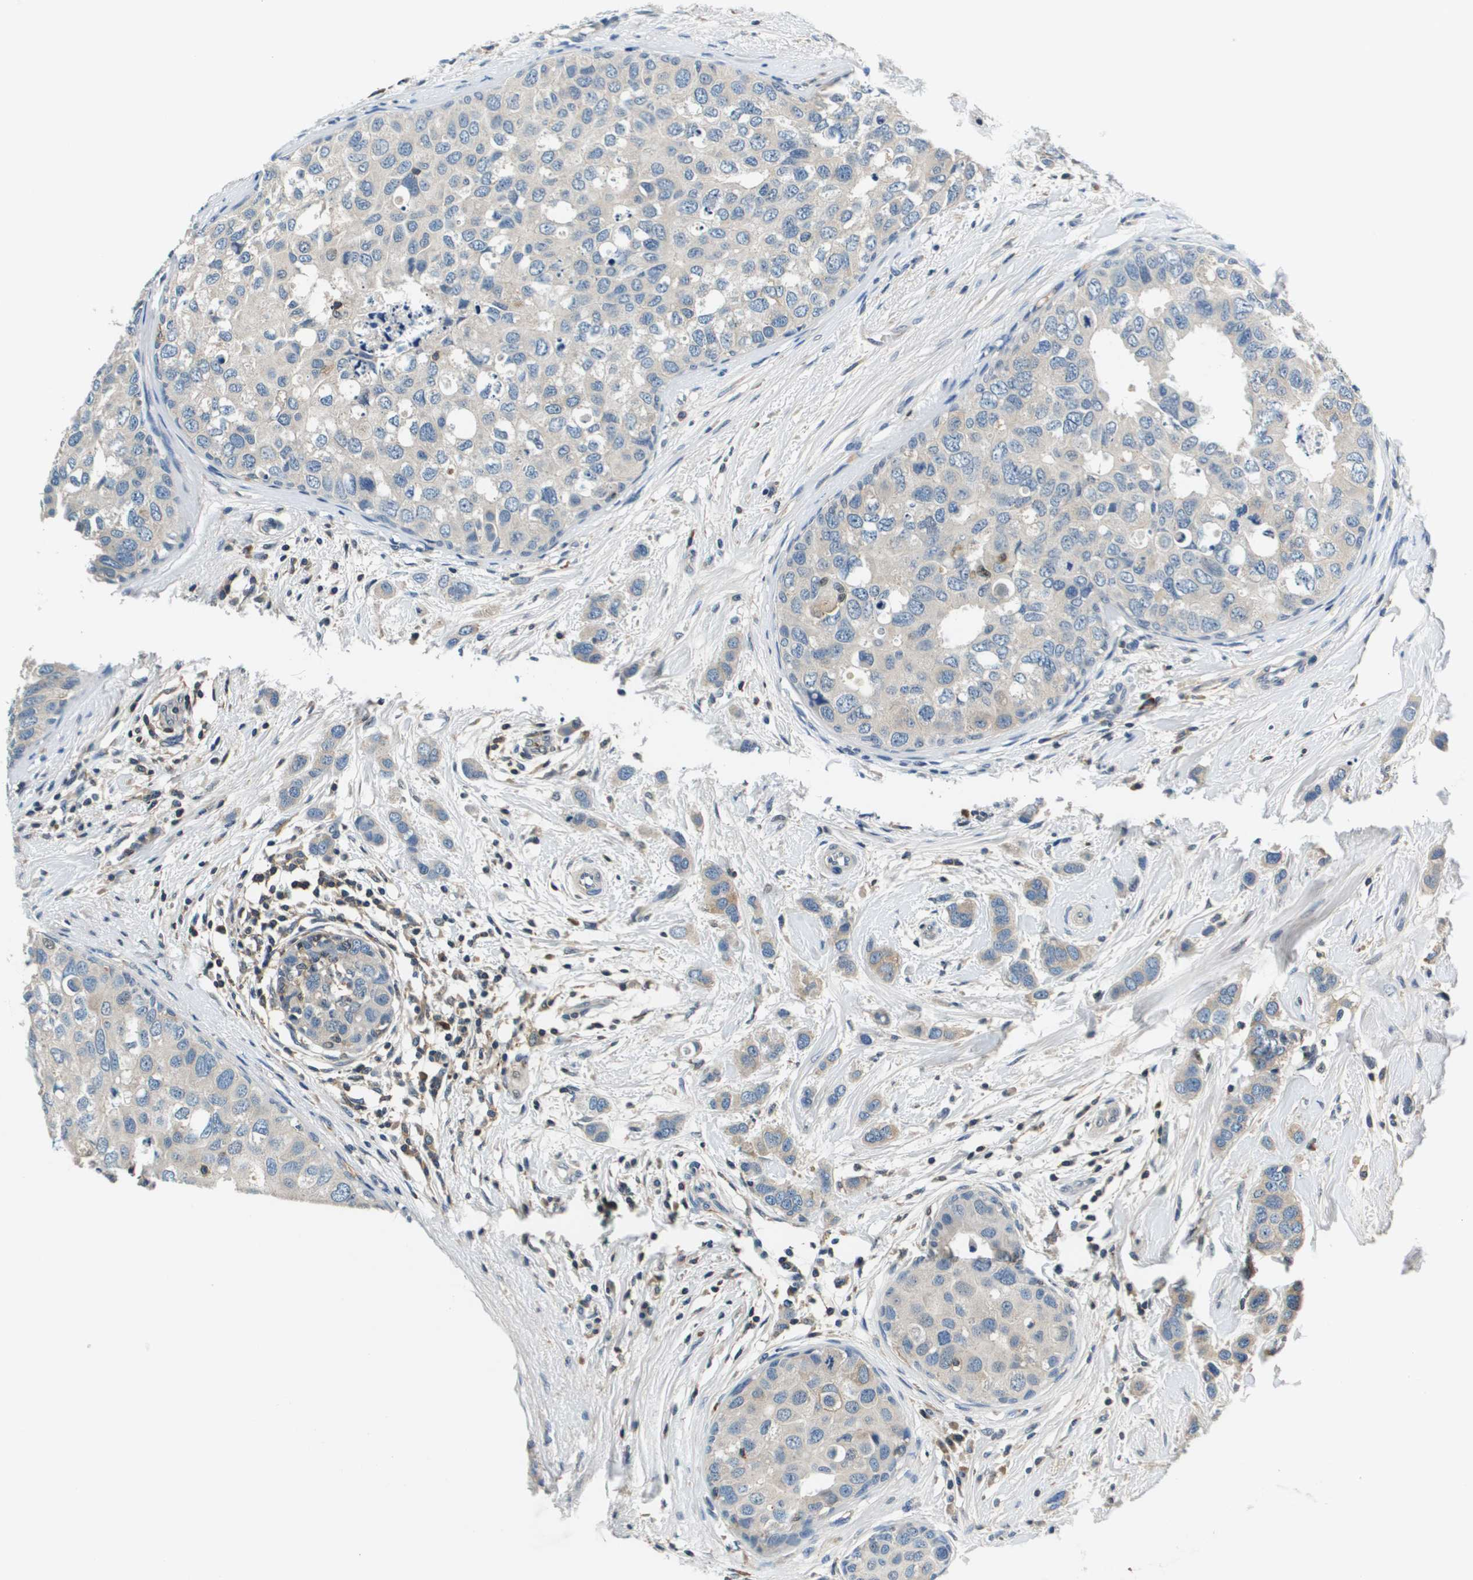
{"staining": {"intensity": "weak", "quantity": "25%-75%", "location": "cytoplasmic/membranous"}, "tissue": "breast cancer", "cell_type": "Tumor cells", "image_type": "cancer", "snomed": [{"axis": "morphology", "description": "Duct carcinoma"}, {"axis": "topography", "description": "Breast"}], "caption": "Breast infiltrating ductal carcinoma stained for a protein exhibits weak cytoplasmic/membranous positivity in tumor cells.", "gene": "KCNQ5", "patient": {"sex": "female", "age": 50}}